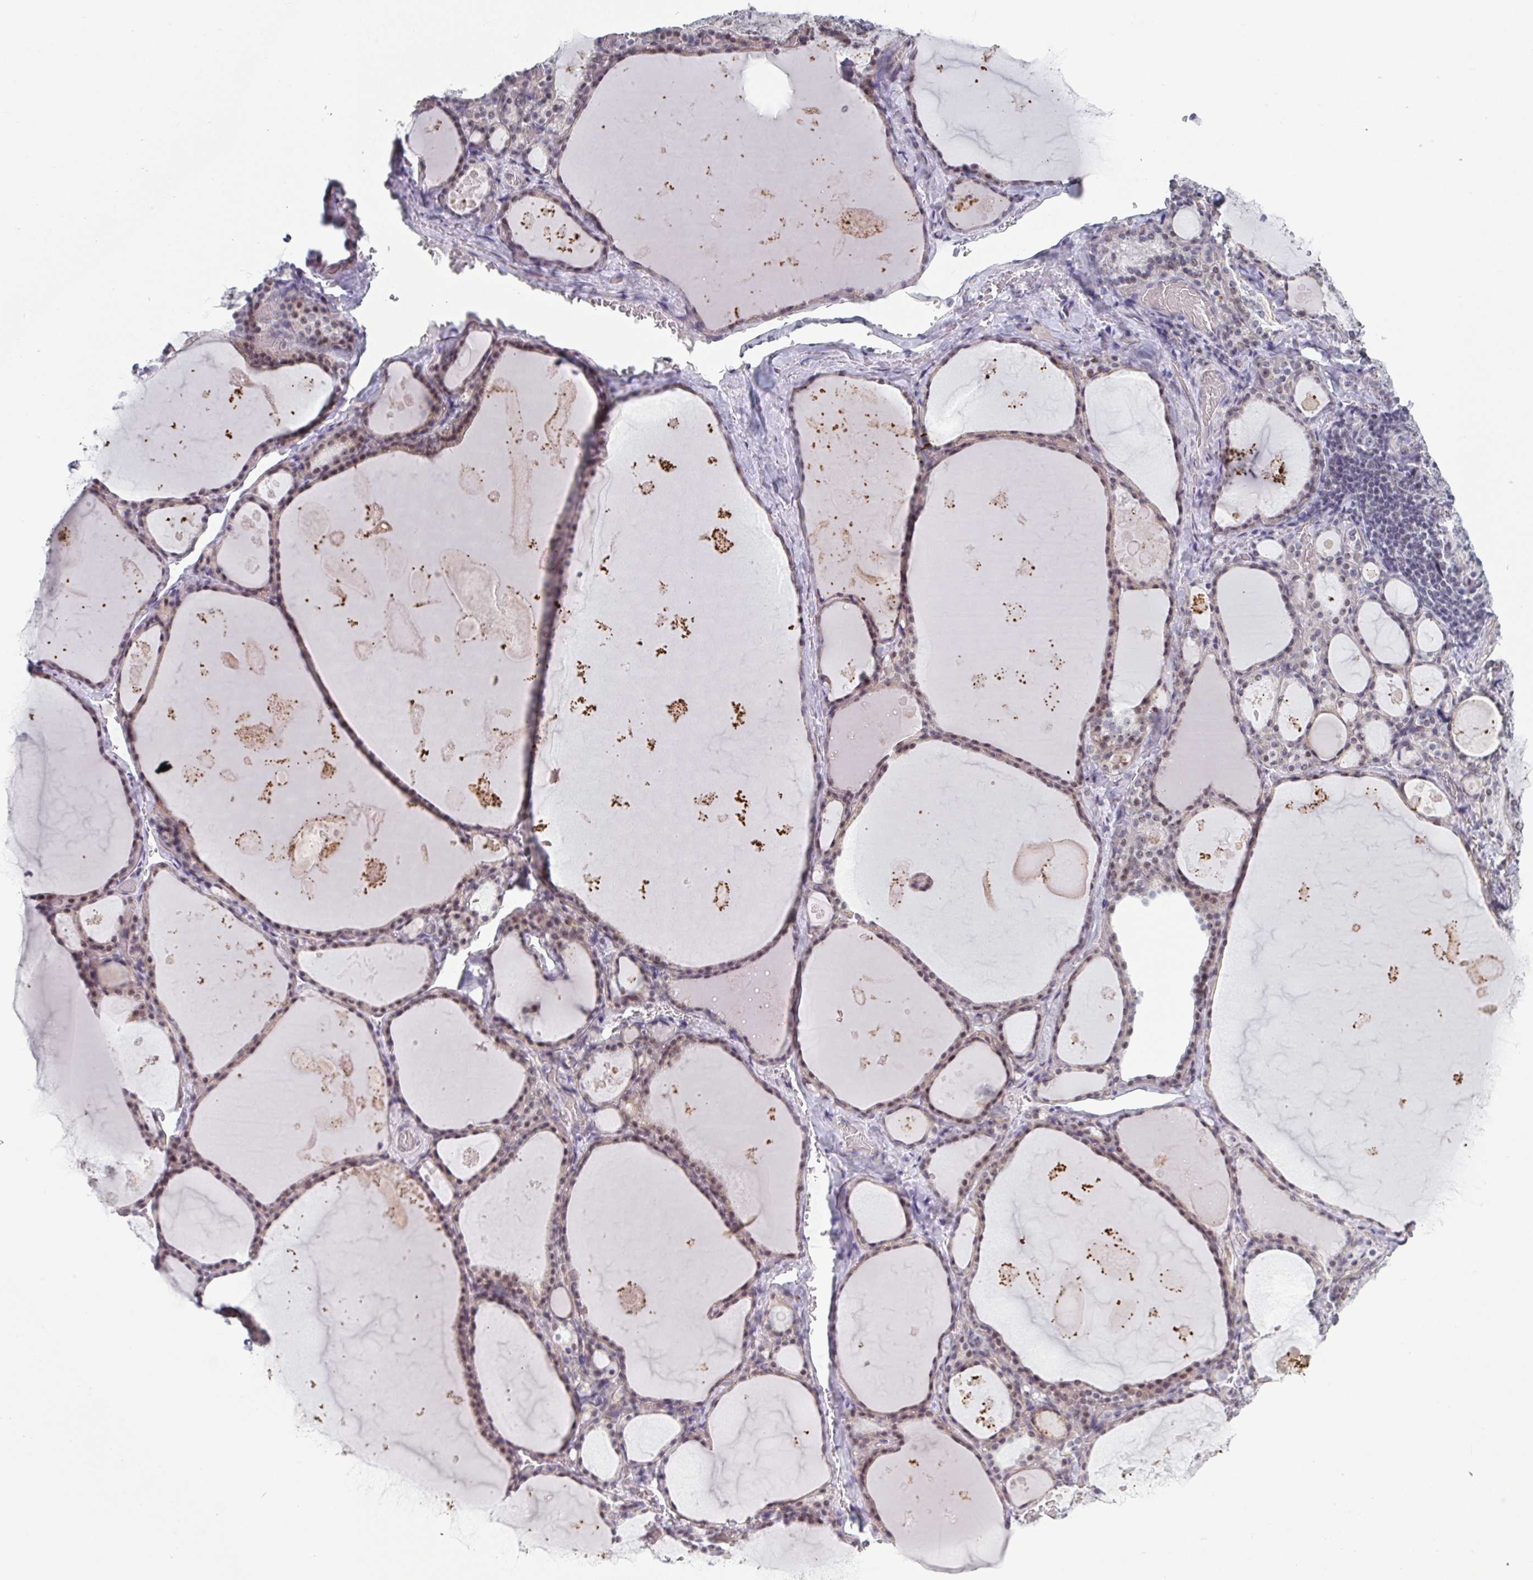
{"staining": {"intensity": "weak", "quantity": "25%-75%", "location": "cytoplasmic/membranous,nuclear"}, "tissue": "thyroid gland", "cell_type": "Glandular cells", "image_type": "normal", "snomed": [{"axis": "morphology", "description": "Normal tissue, NOS"}, {"axis": "topography", "description": "Thyroid gland"}], "caption": "Immunohistochemical staining of normal thyroid gland shows weak cytoplasmic/membranous,nuclear protein positivity in approximately 25%-75% of glandular cells. (Brightfield microscopy of DAB IHC at high magnification).", "gene": "EXOSC7", "patient": {"sex": "male", "age": 56}}